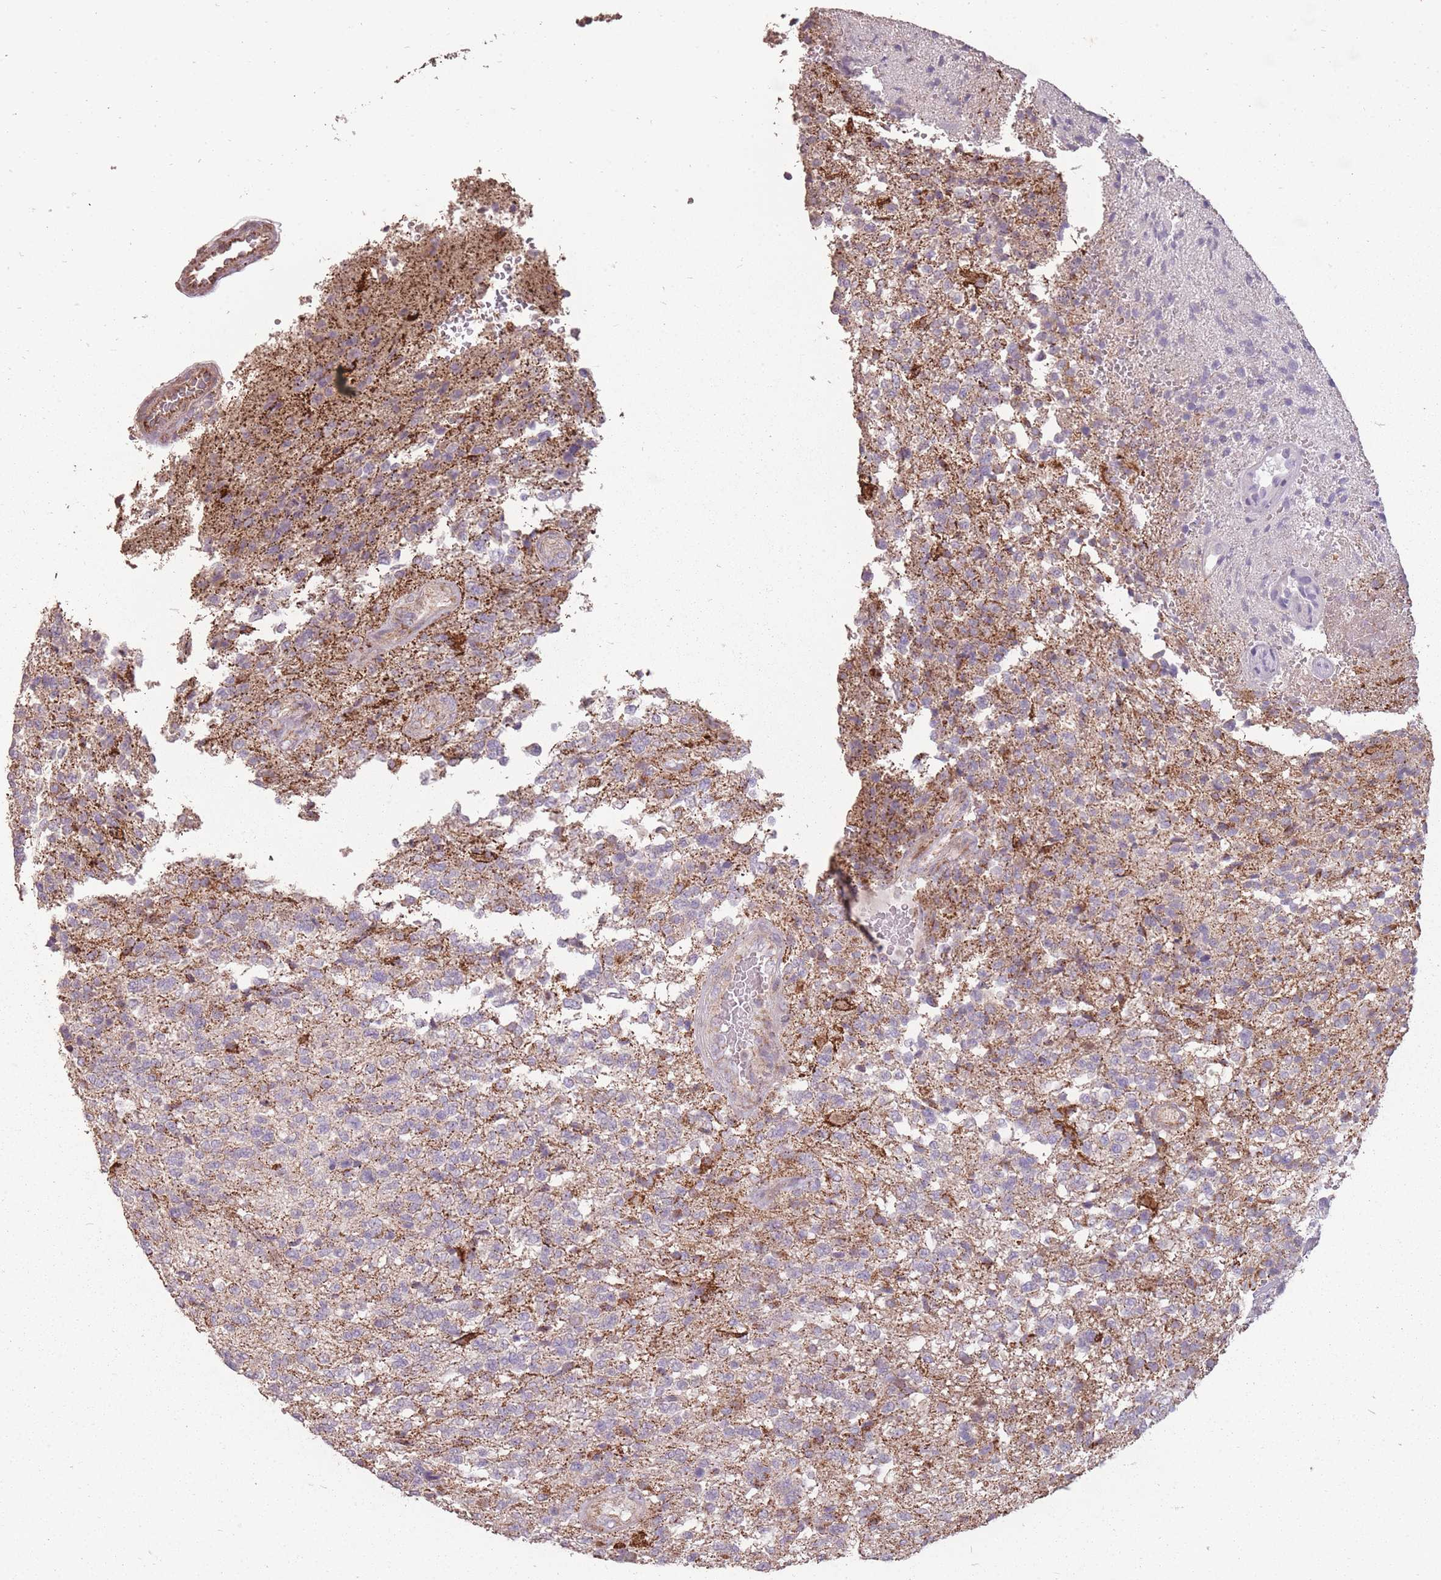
{"staining": {"intensity": "moderate", "quantity": "<25%", "location": "cytoplasmic/membranous"}, "tissue": "glioma", "cell_type": "Tumor cells", "image_type": "cancer", "snomed": [{"axis": "morphology", "description": "Glioma, malignant, High grade"}, {"axis": "topography", "description": "Brain"}], "caption": "The micrograph exhibits immunohistochemical staining of malignant glioma (high-grade). There is moderate cytoplasmic/membranous staining is seen in about <25% of tumor cells. (Brightfield microscopy of DAB IHC at high magnification).", "gene": "CNOT8", "patient": {"sex": "male", "age": 56}}